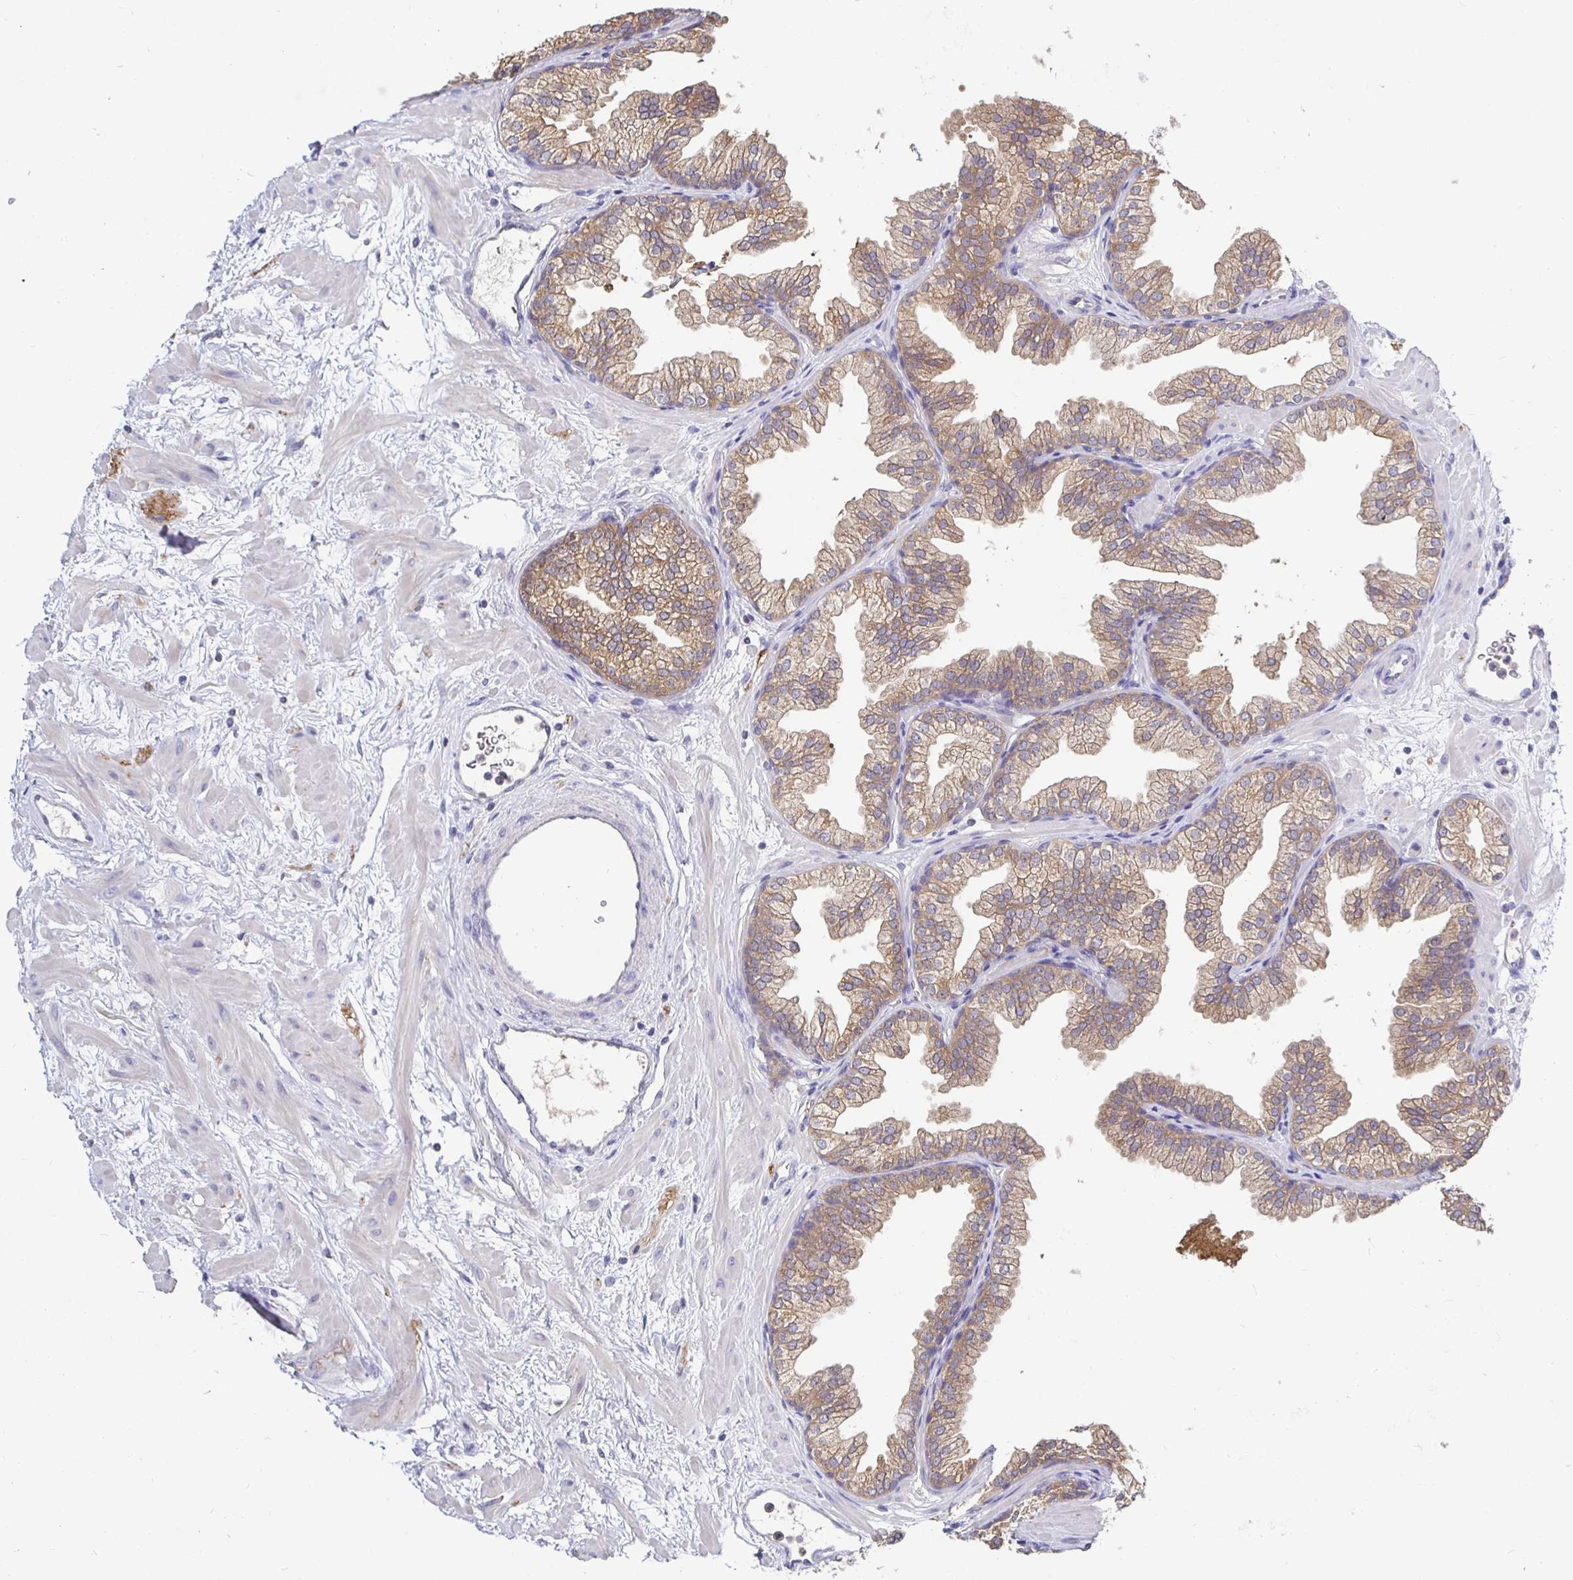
{"staining": {"intensity": "weak", "quantity": ">75%", "location": "cytoplasmic/membranous"}, "tissue": "prostate", "cell_type": "Glandular cells", "image_type": "normal", "snomed": [{"axis": "morphology", "description": "Normal tissue, NOS"}, {"axis": "topography", "description": "Prostate"}], "caption": "The micrograph displays a brown stain indicating the presence of a protein in the cytoplasmic/membranous of glandular cells in prostate.", "gene": "KIF21A", "patient": {"sex": "male", "age": 37}}